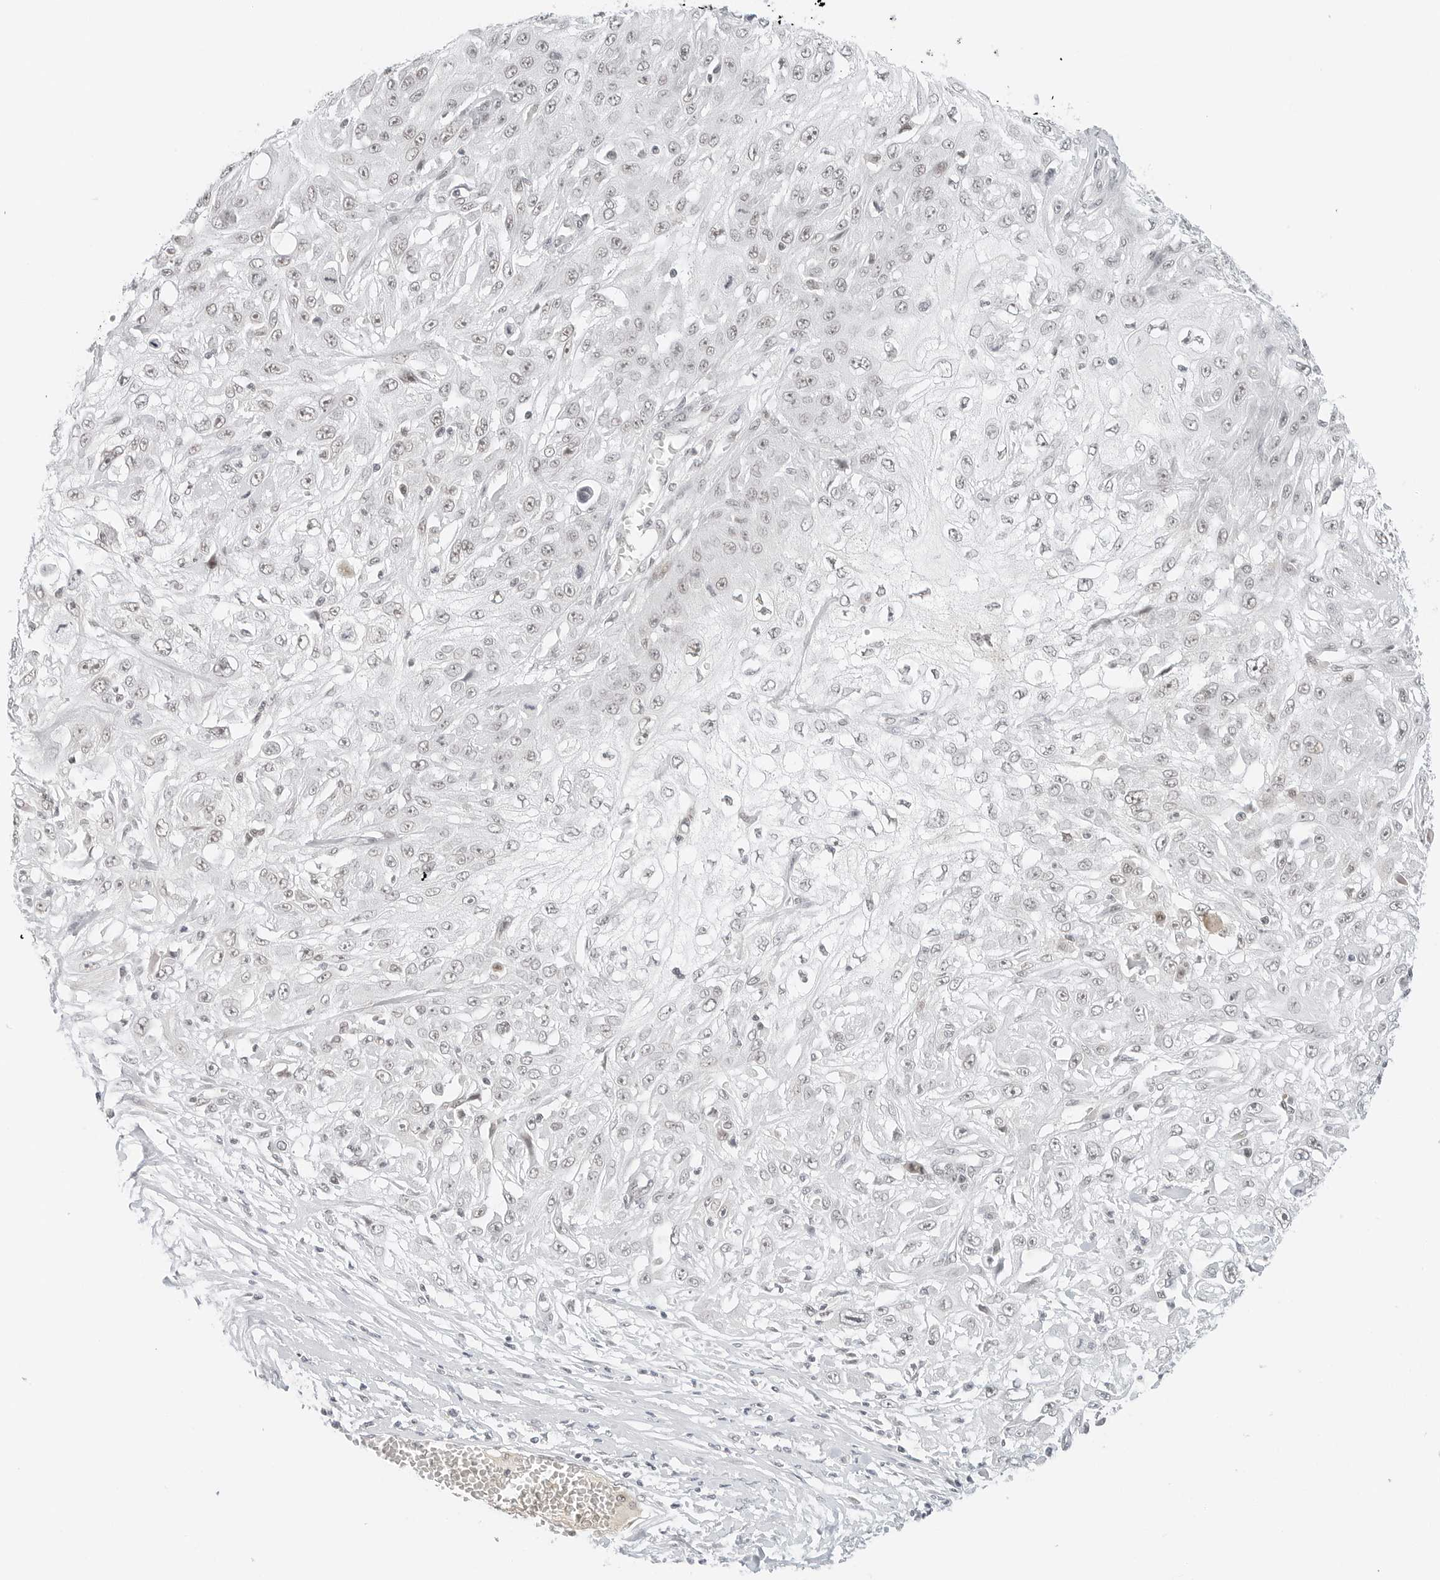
{"staining": {"intensity": "negative", "quantity": "none", "location": "none"}, "tissue": "skin cancer", "cell_type": "Tumor cells", "image_type": "cancer", "snomed": [{"axis": "morphology", "description": "Squamous cell carcinoma, NOS"}, {"axis": "morphology", "description": "Squamous cell carcinoma, metastatic, NOS"}, {"axis": "topography", "description": "Skin"}, {"axis": "topography", "description": "Lymph node"}], "caption": "The photomicrograph demonstrates no significant staining in tumor cells of skin cancer (squamous cell carcinoma).", "gene": "NEO1", "patient": {"sex": "male", "age": 75}}